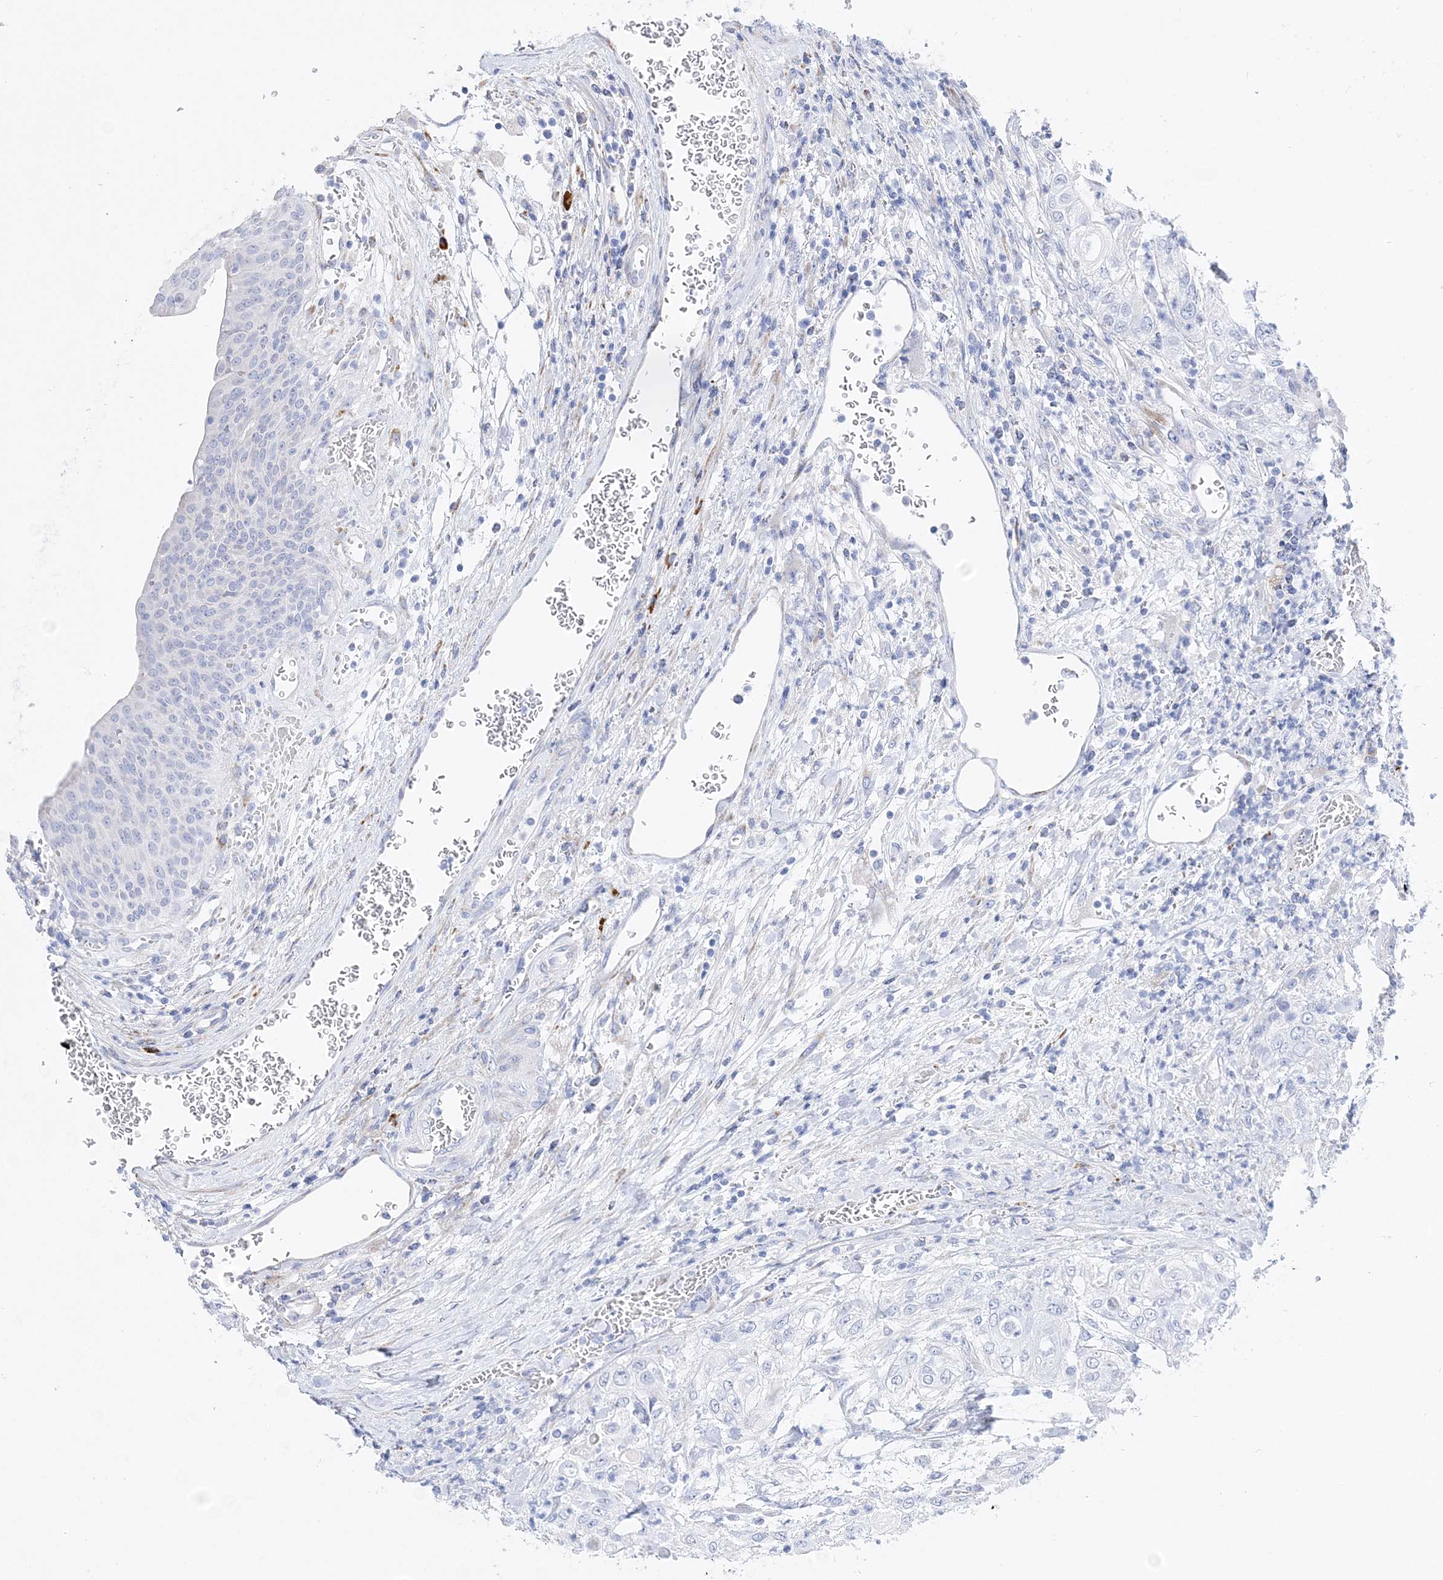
{"staining": {"intensity": "negative", "quantity": "none", "location": "none"}, "tissue": "urothelial cancer", "cell_type": "Tumor cells", "image_type": "cancer", "snomed": [{"axis": "morphology", "description": "Urothelial carcinoma, High grade"}, {"axis": "topography", "description": "Urinary bladder"}], "caption": "Immunohistochemistry (IHC) image of neoplastic tissue: human urothelial carcinoma (high-grade) stained with DAB (3,3'-diaminobenzidine) displays no significant protein staining in tumor cells.", "gene": "TSPYL6", "patient": {"sex": "female", "age": 79}}